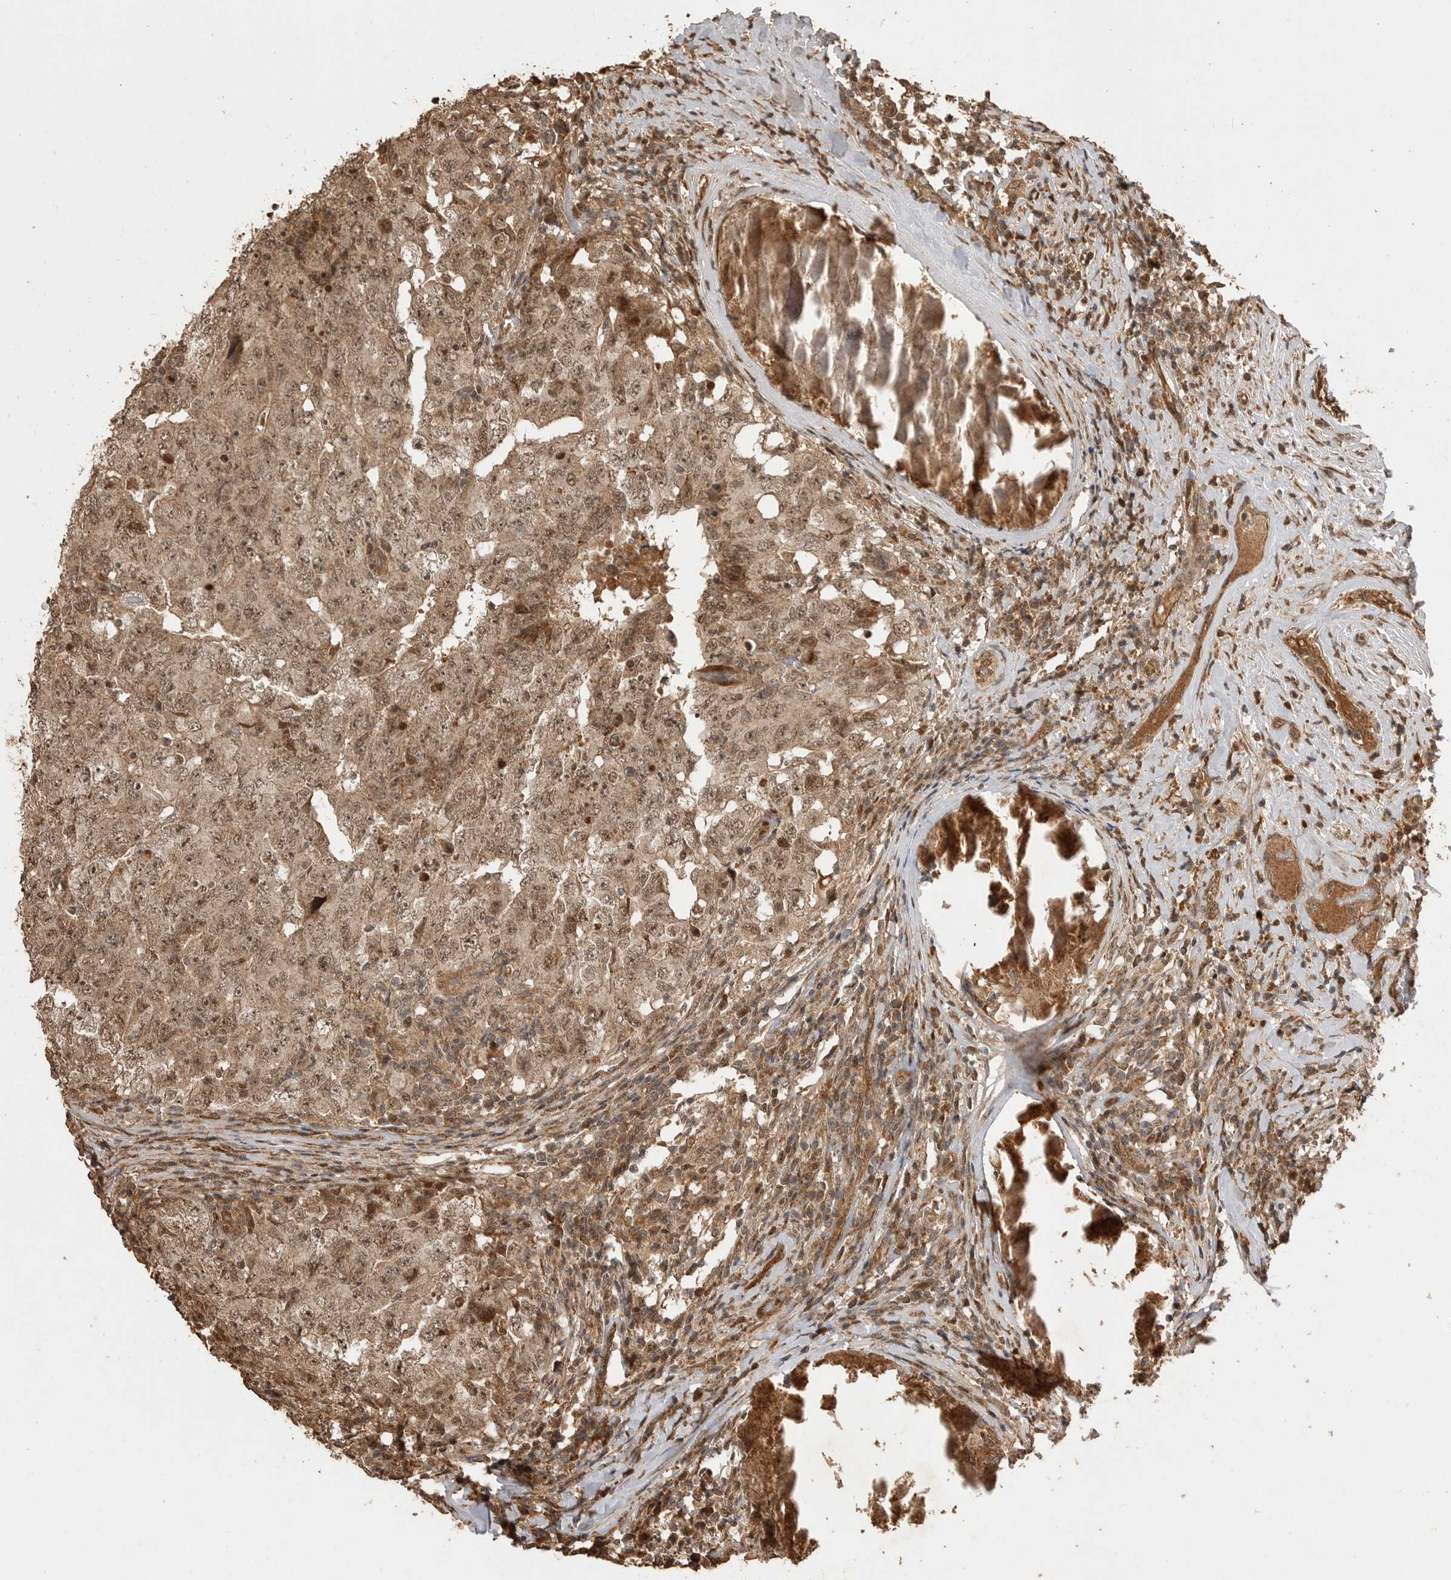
{"staining": {"intensity": "moderate", "quantity": ">75%", "location": "cytoplasmic/membranous,nuclear"}, "tissue": "testis cancer", "cell_type": "Tumor cells", "image_type": "cancer", "snomed": [{"axis": "morphology", "description": "Carcinoma, Embryonal, NOS"}, {"axis": "topography", "description": "Testis"}], "caption": "An IHC image of tumor tissue is shown. Protein staining in brown labels moderate cytoplasmic/membranous and nuclear positivity in embryonal carcinoma (testis) within tumor cells.", "gene": "BOC", "patient": {"sex": "male", "age": 26}}